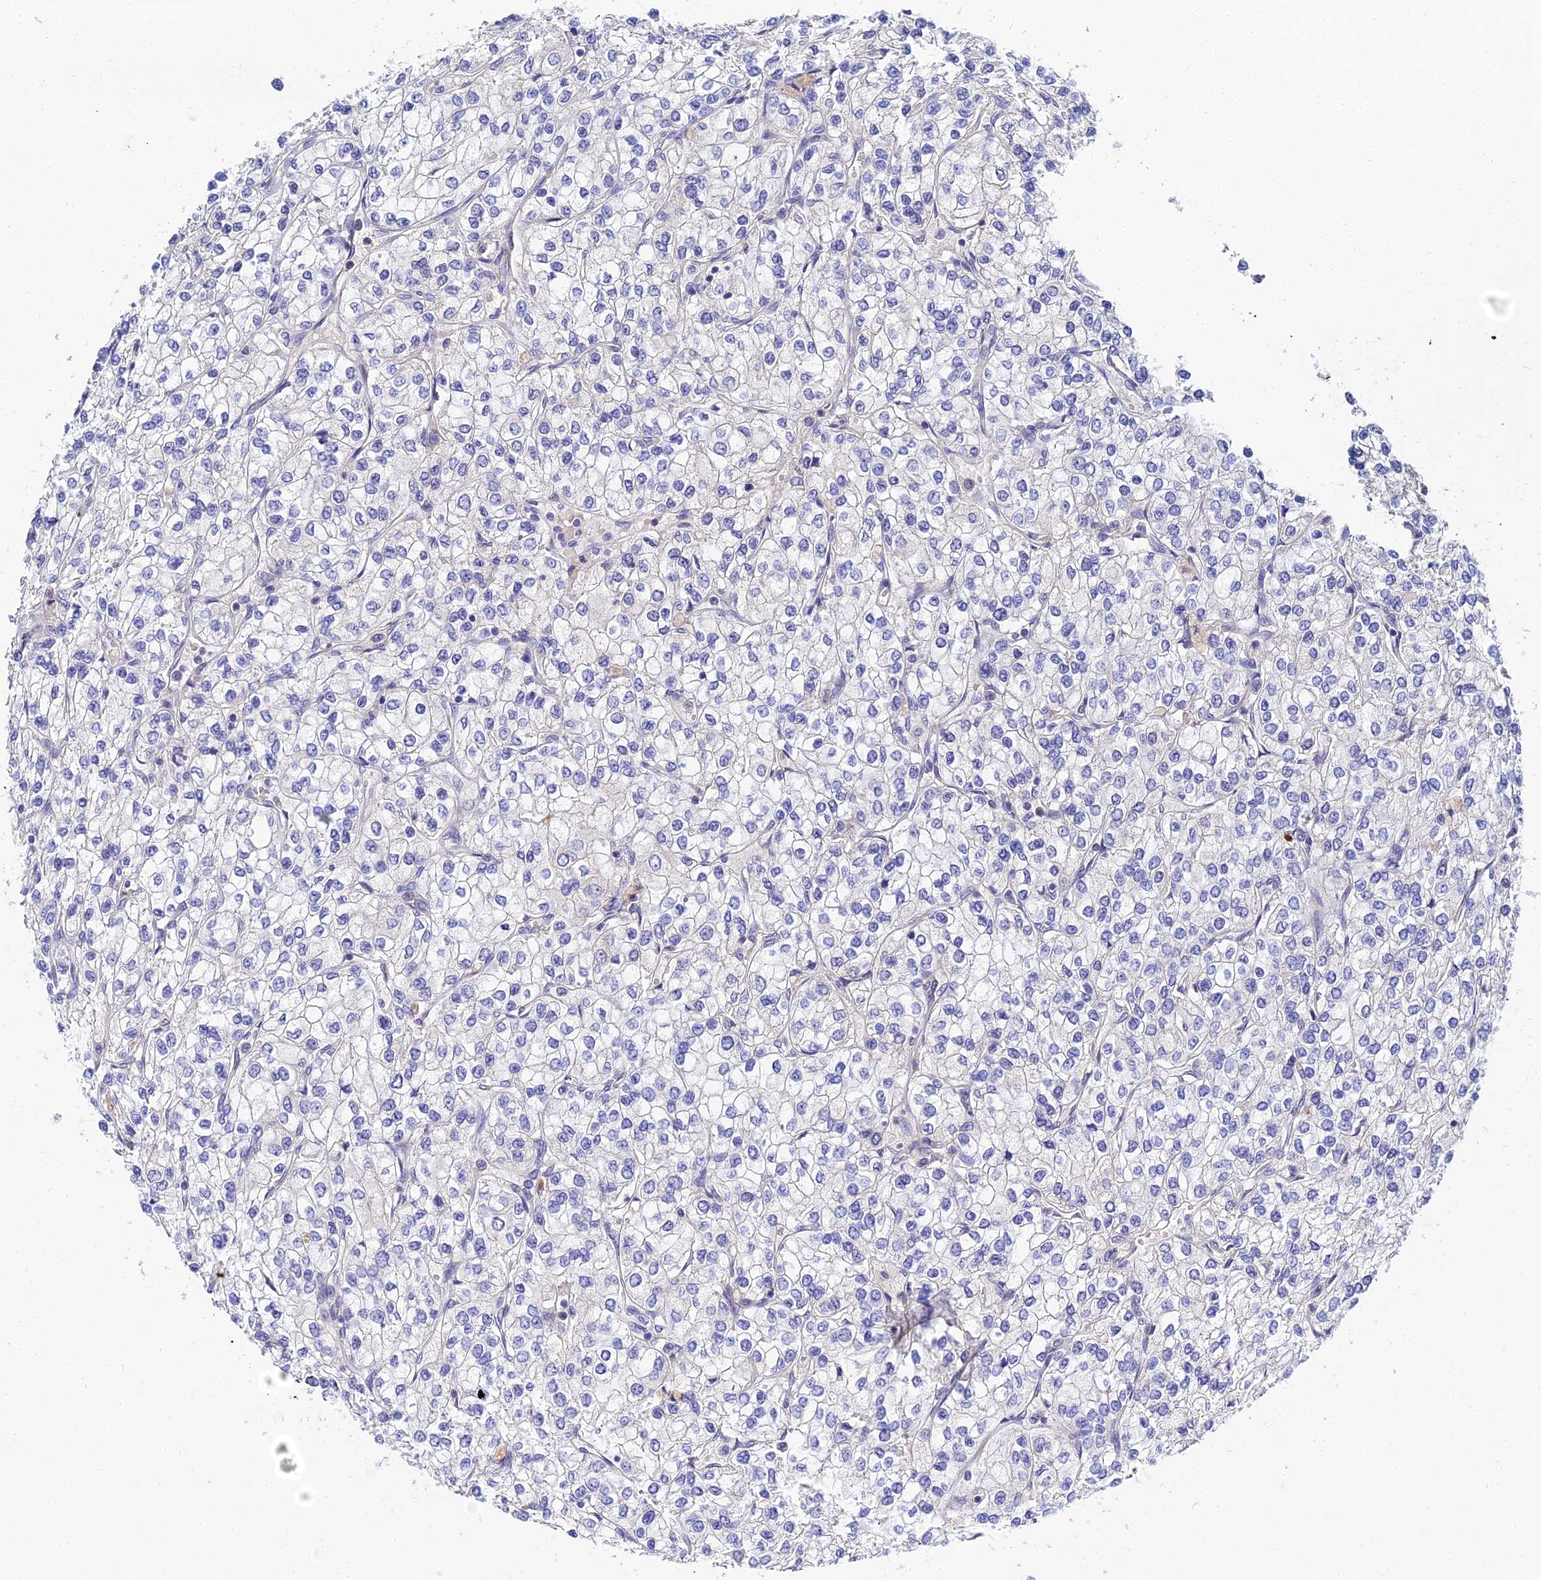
{"staining": {"intensity": "negative", "quantity": "none", "location": "none"}, "tissue": "renal cancer", "cell_type": "Tumor cells", "image_type": "cancer", "snomed": [{"axis": "morphology", "description": "Adenocarcinoma, NOS"}, {"axis": "topography", "description": "Kidney"}], "caption": "There is no significant staining in tumor cells of adenocarcinoma (renal).", "gene": "APOBEC3H", "patient": {"sex": "male", "age": 80}}